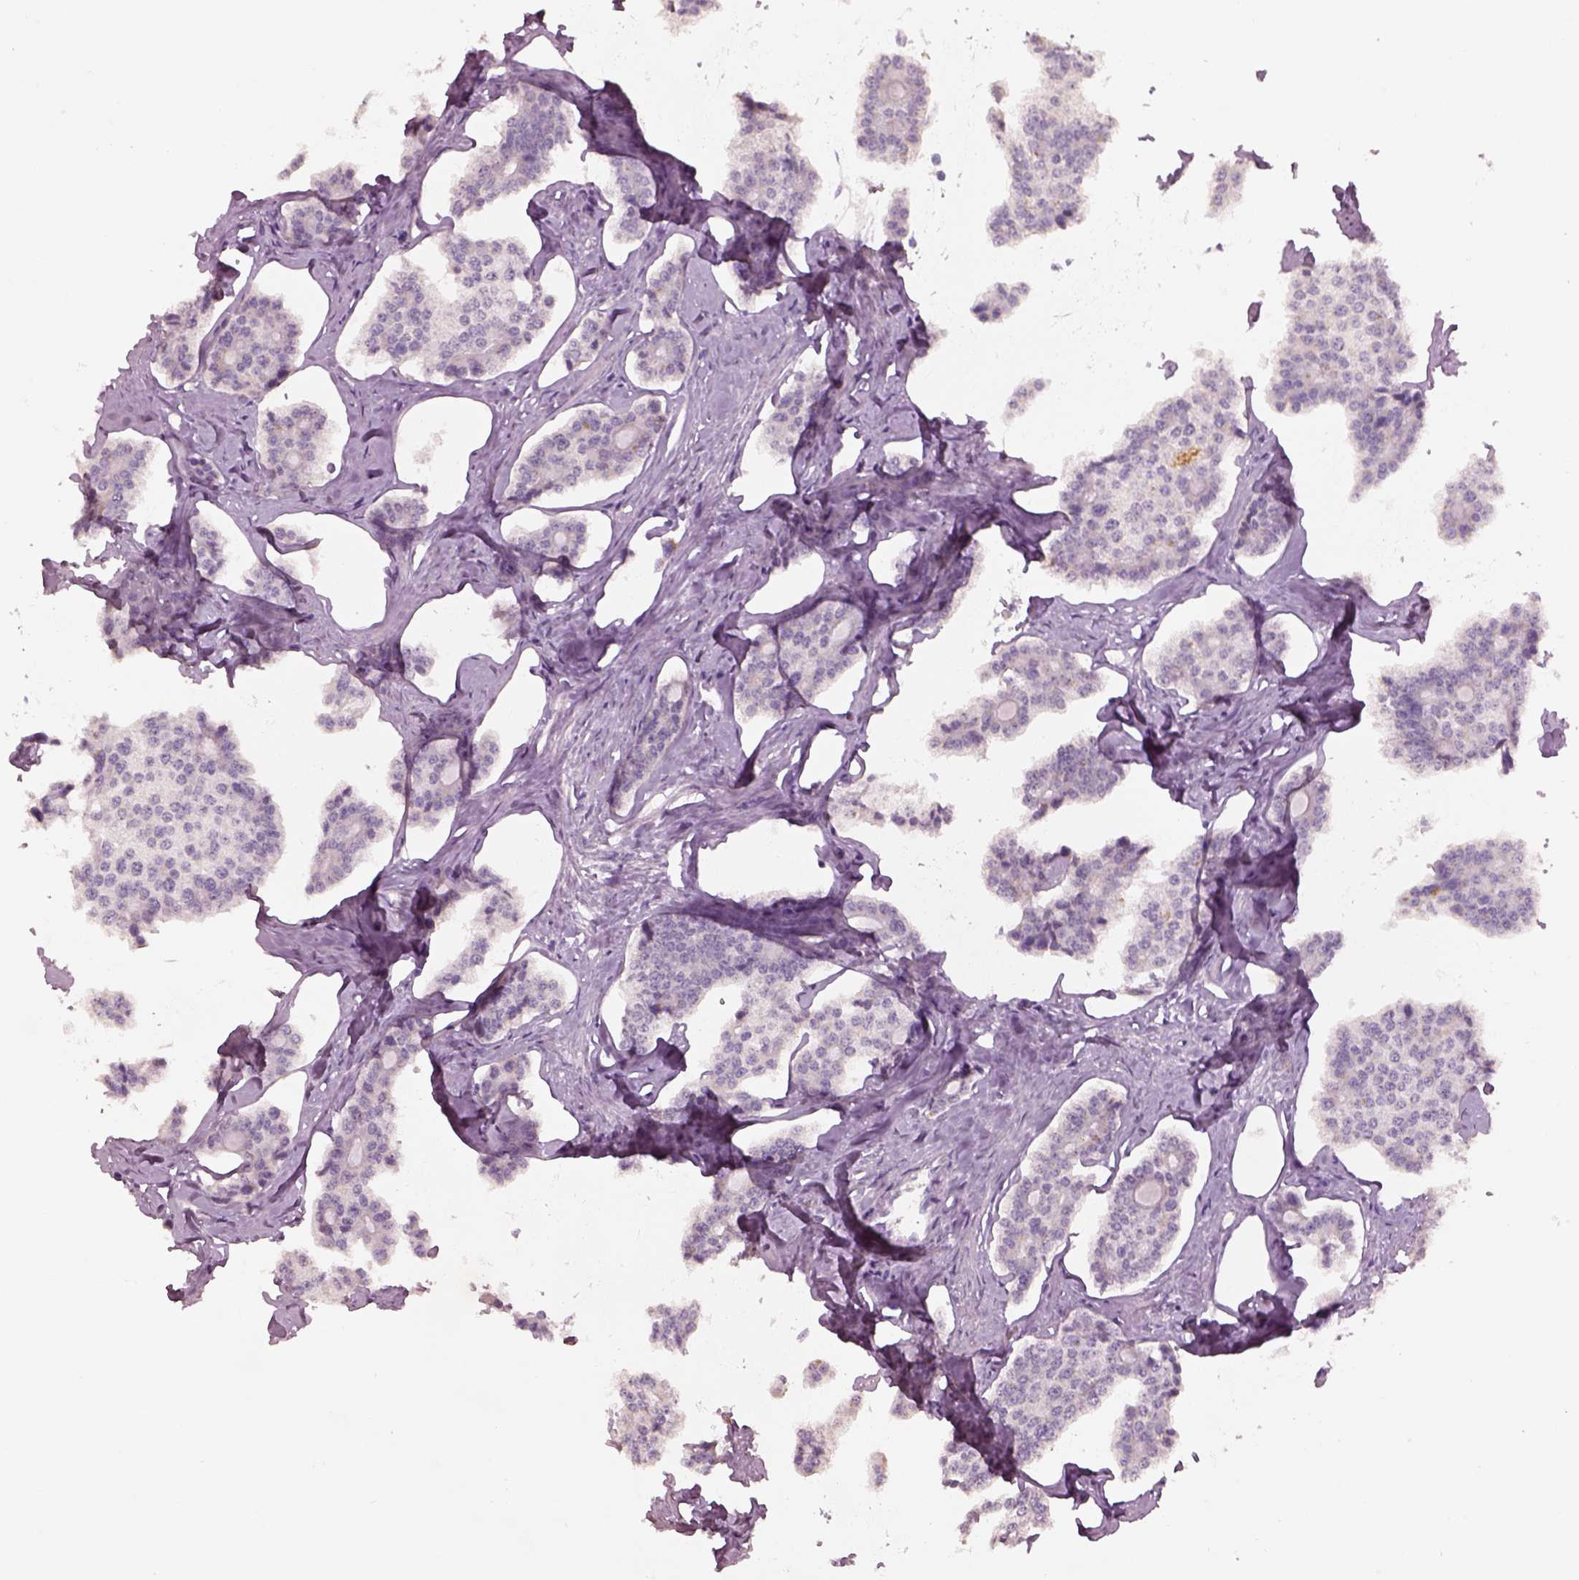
{"staining": {"intensity": "negative", "quantity": "none", "location": "none"}, "tissue": "carcinoid", "cell_type": "Tumor cells", "image_type": "cancer", "snomed": [{"axis": "morphology", "description": "Carcinoid, malignant, NOS"}, {"axis": "topography", "description": "Small intestine"}], "caption": "The micrograph displays no significant positivity in tumor cells of carcinoid. Nuclei are stained in blue.", "gene": "KCNIP3", "patient": {"sex": "female", "age": 65}}